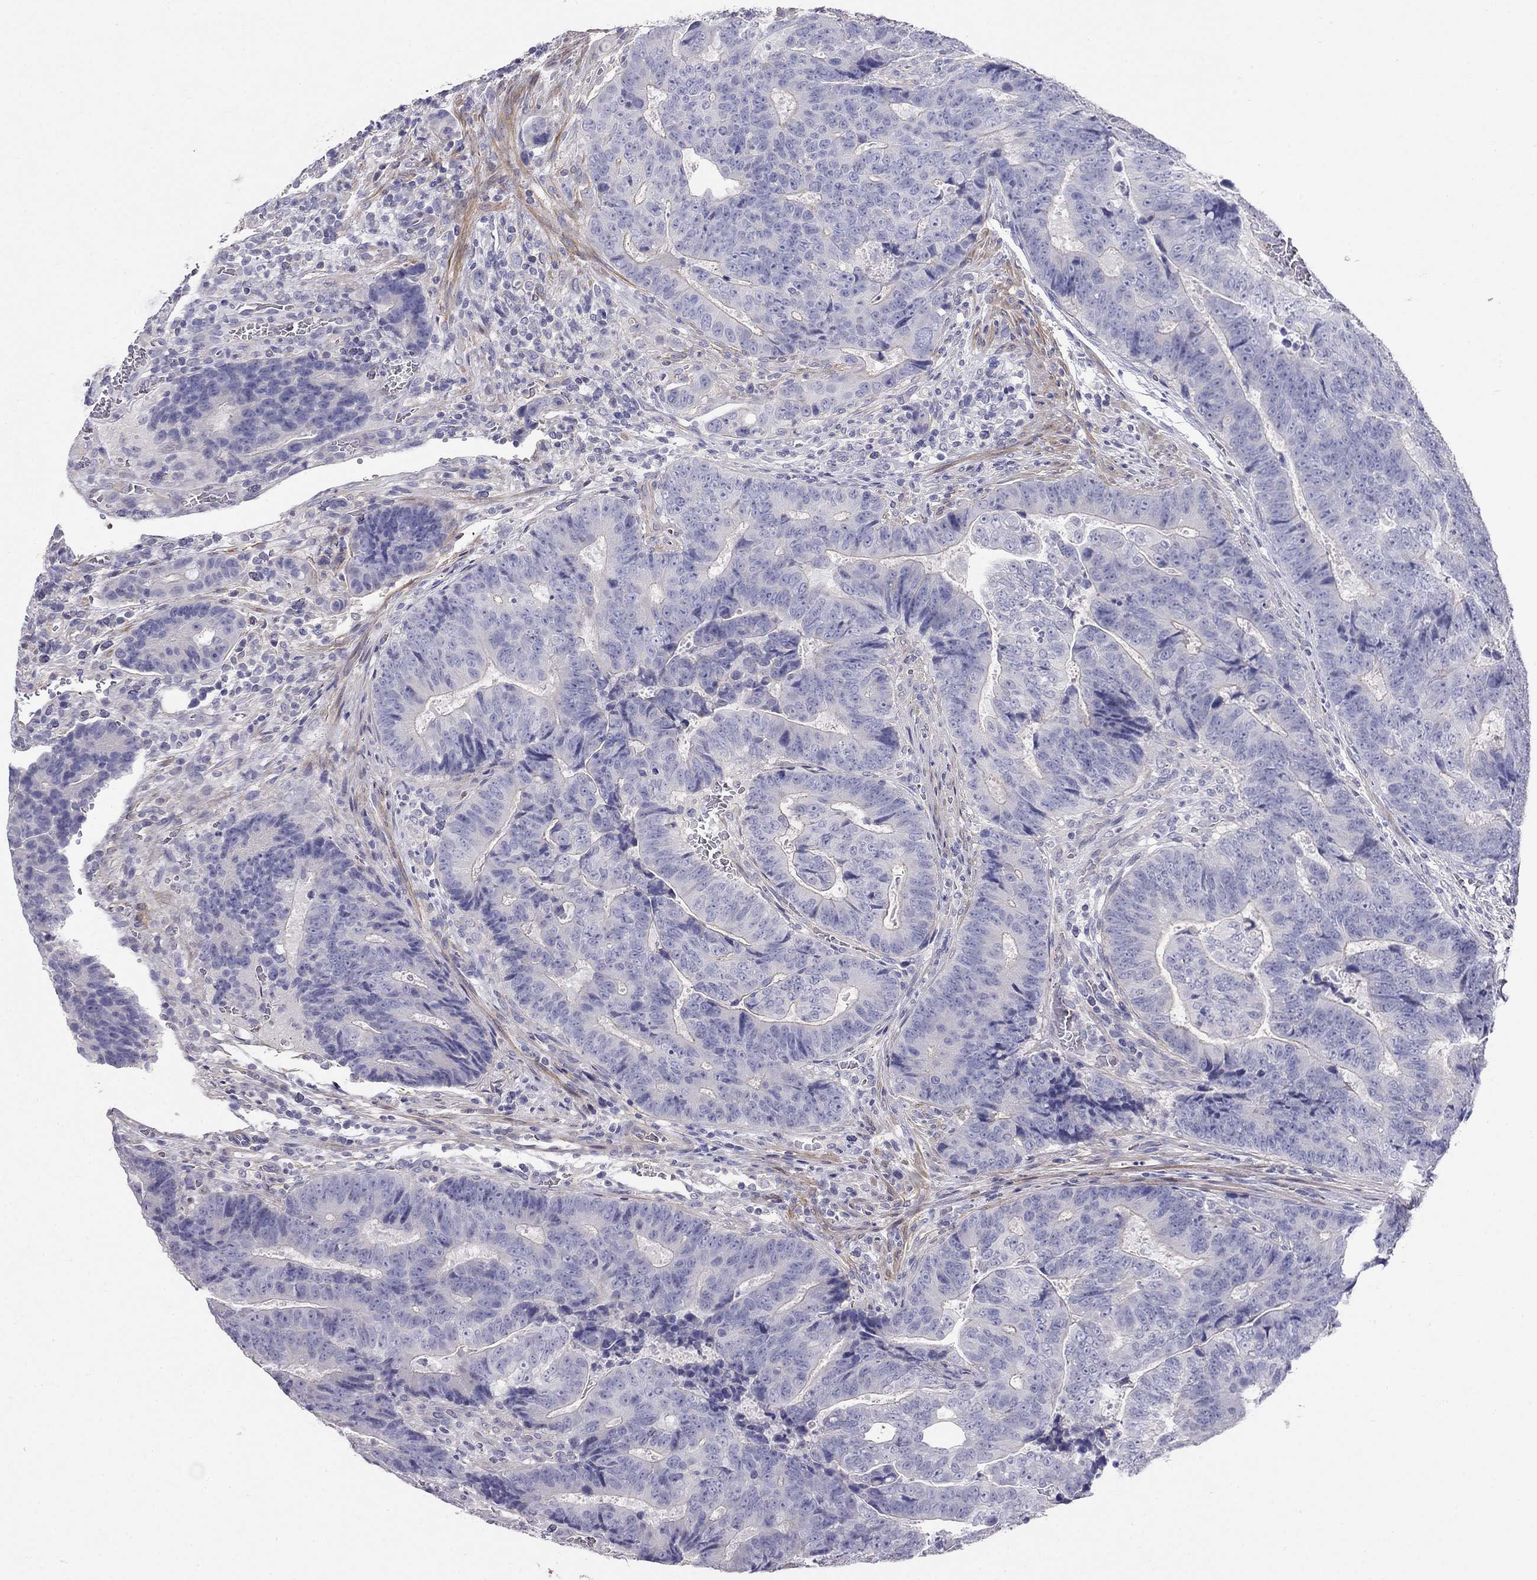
{"staining": {"intensity": "negative", "quantity": "none", "location": "none"}, "tissue": "colorectal cancer", "cell_type": "Tumor cells", "image_type": "cancer", "snomed": [{"axis": "morphology", "description": "Adenocarcinoma, NOS"}, {"axis": "topography", "description": "Colon"}], "caption": "Tumor cells show no significant staining in adenocarcinoma (colorectal).", "gene": "LY6H", "patient": {"sex": "female", "age": 48}}